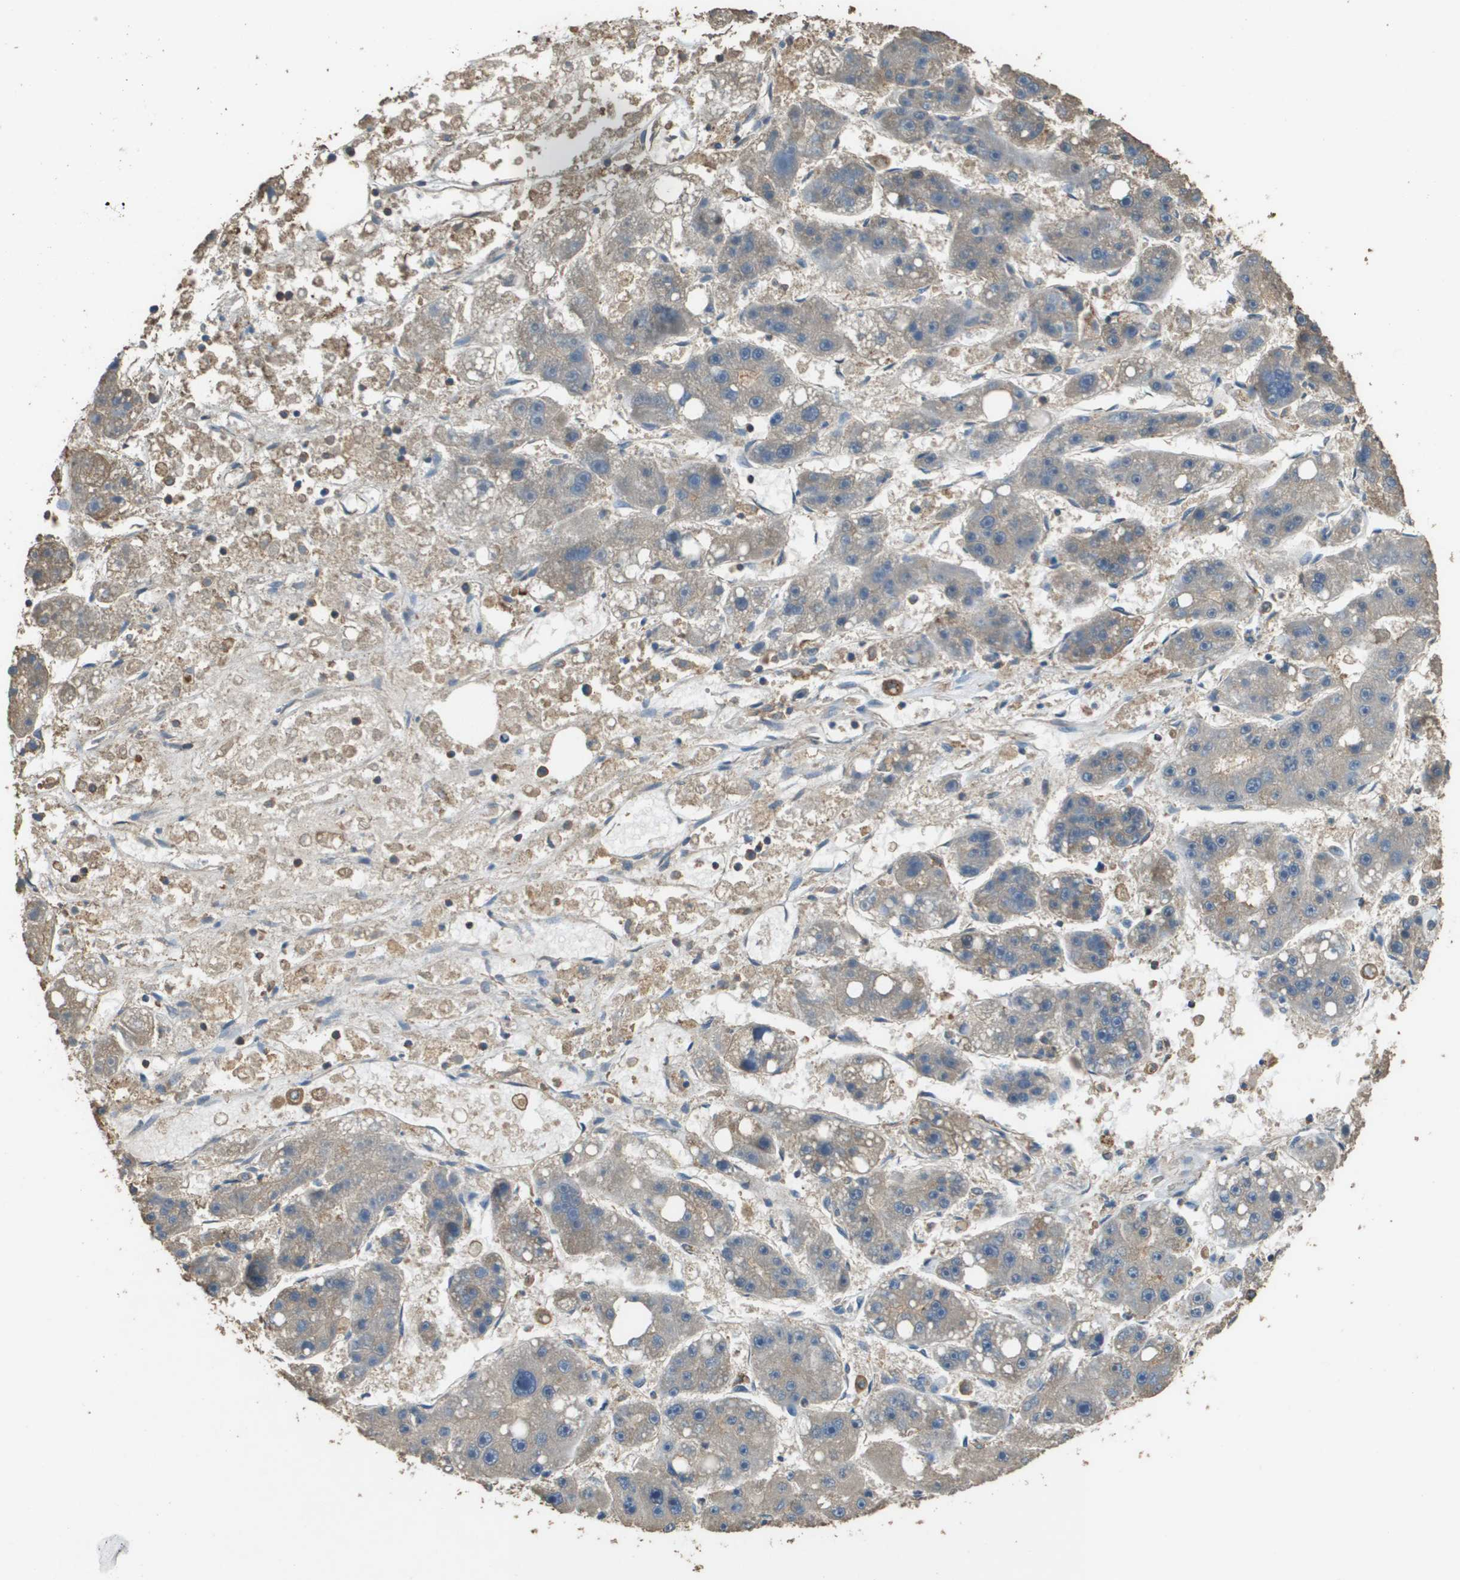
{"staining": {"intensity": "weak", "quantity": "<25%", "location": "cytoplasmic/membranous"}, "tissue": "liver cancer", "cell_type": "Tumor cells", "image_type": "cancer", "snomed": [{"axis": "morphology", "description": "Carcinoma, Hepatocellular, NOS"}, {"axis": "topography", "description": "Liver"}], "caption": "The histopathology image demonstrates no significant staining in tumor cells of liver cancer (hepatocellular carcinoma).", "gene": "MS4A7", "patient": {"sex": "female", "age": 61}}